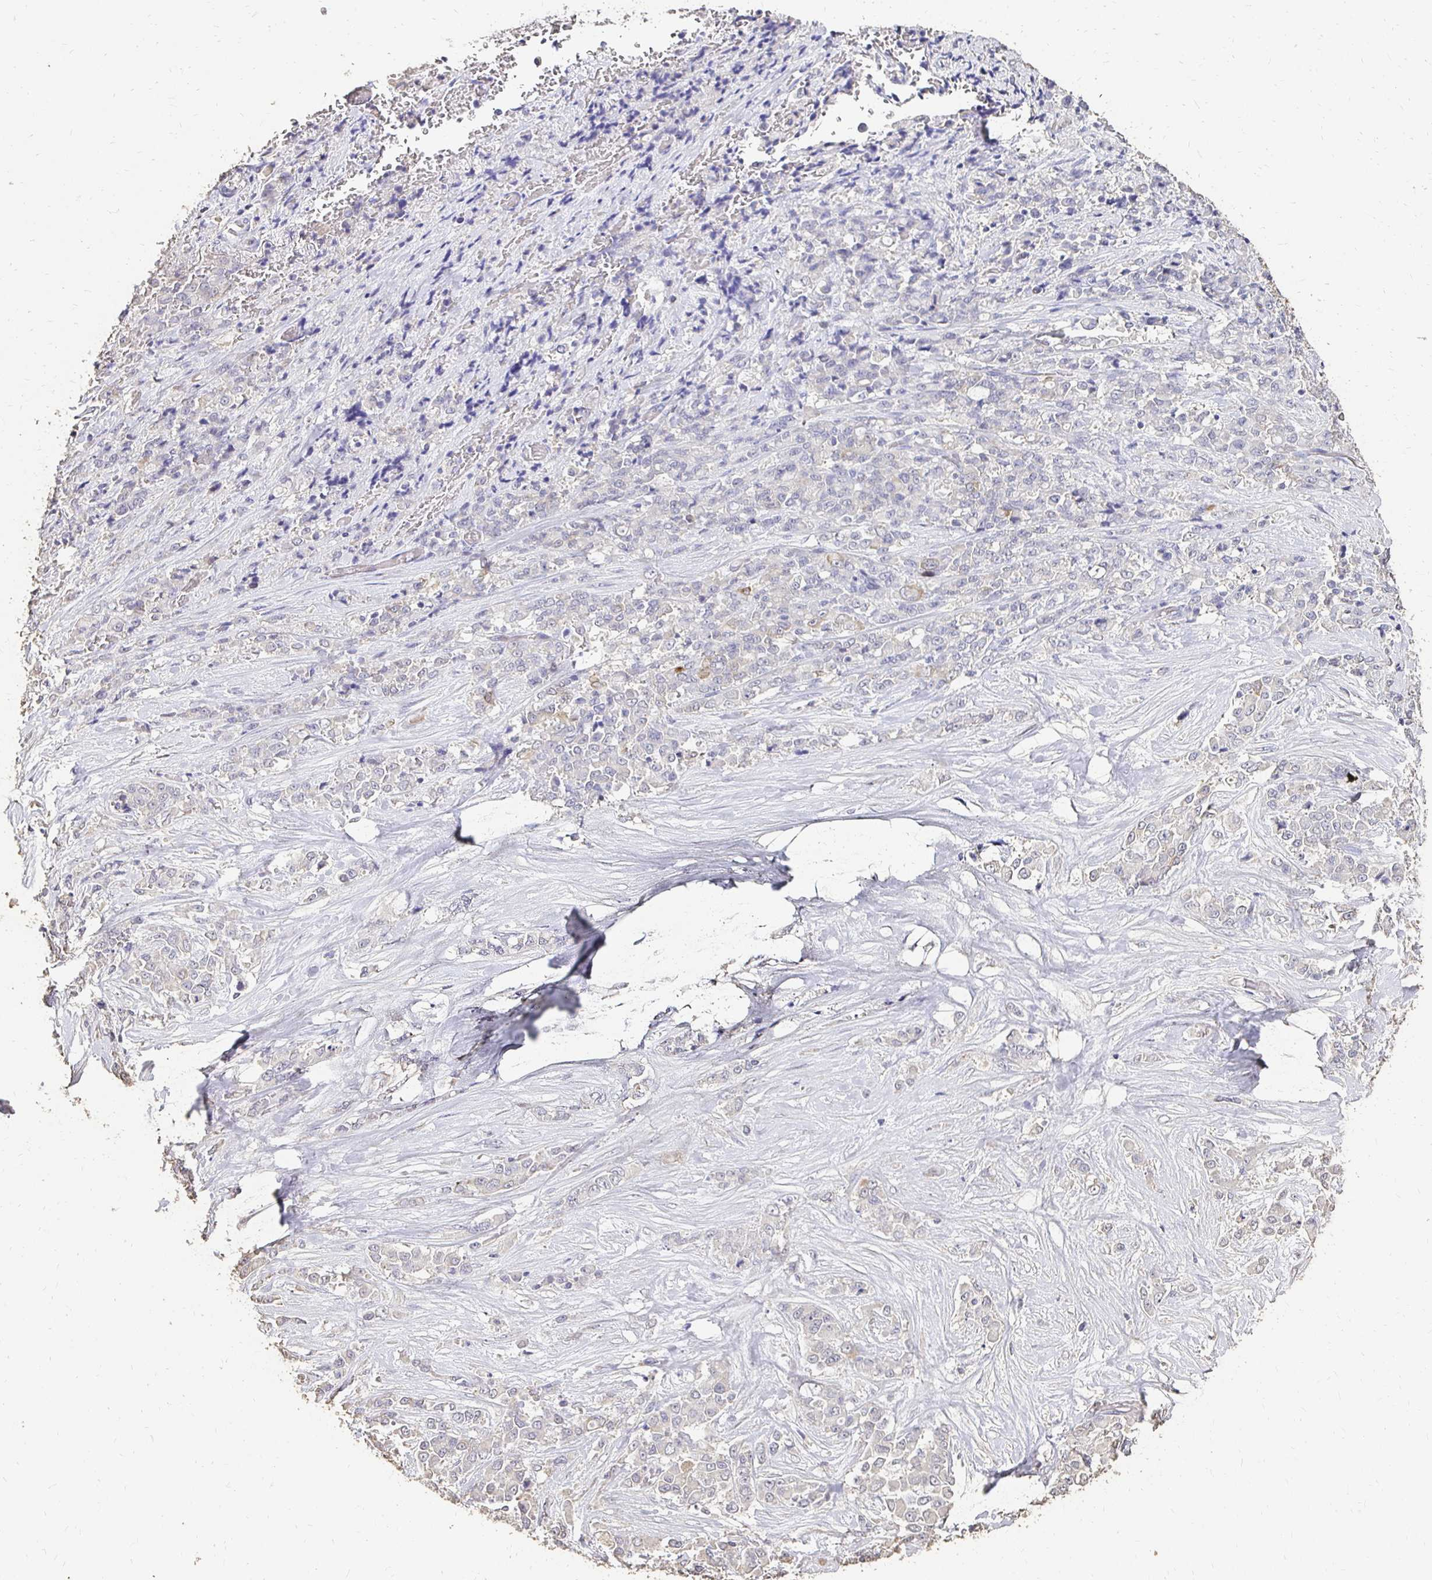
{"staining": {"intensity": "negative", "quantity": "none", "location": "none"}, "tissue": "stomach cancer", "cell_type": "Tumor cells", "image_type": "cancer", "snomed": [{"axis": "morphology", "description": "Adenocarcinoma, NOS"}, {"axis": "topography", "description": "Stomach"}], "caption": "Histopathology image shows no protein positivity in tumor cells of adenocarcinoma (stomach) tissue. (DAB immunohistochemistry (IHC), high magnification).", "gene": "UGT1A6", "patient": {"sex": "female", "age": 76}}